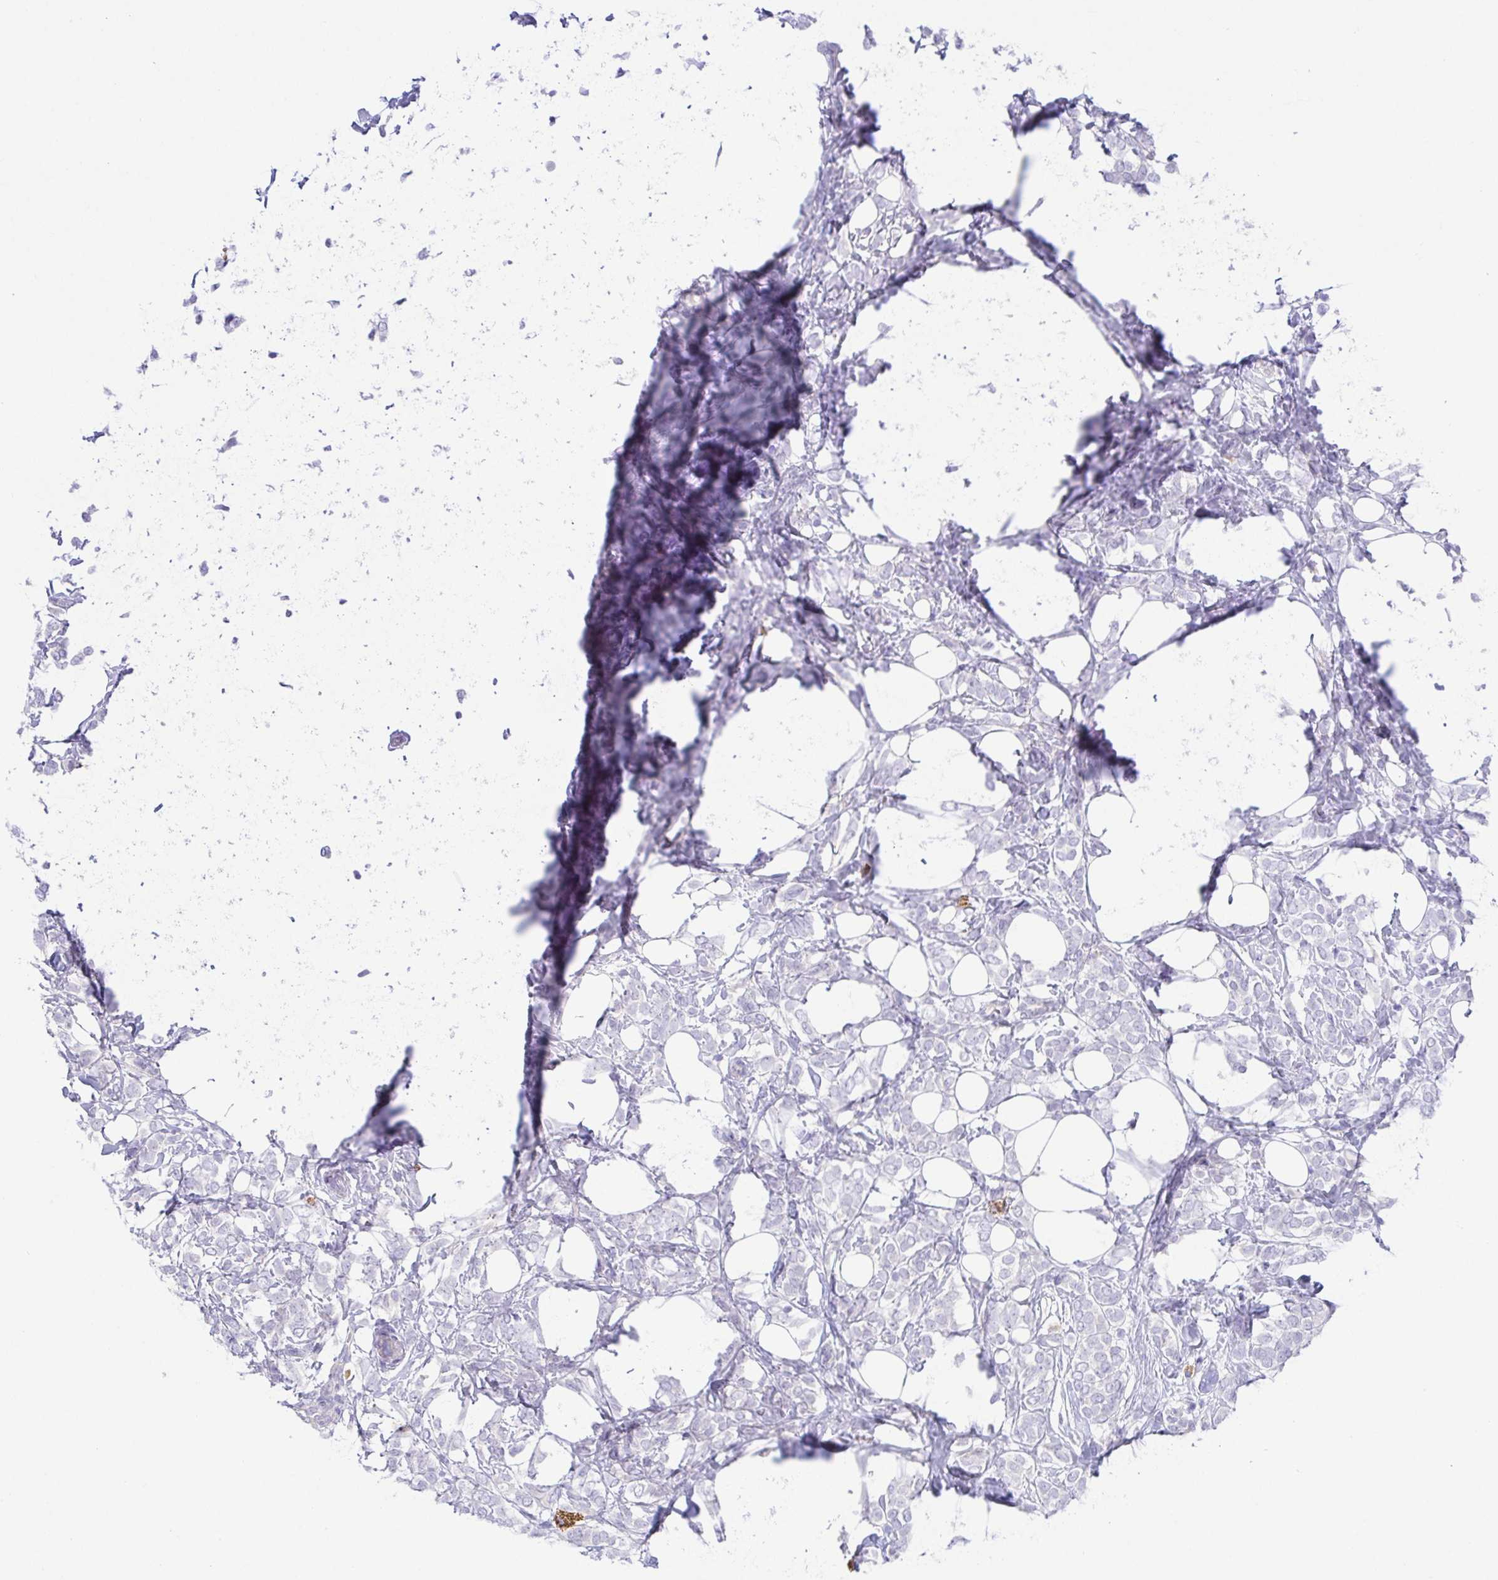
{"staining": {"intensity": "negative", "quantity": "none", "location": "none"}, "tissue": "breast cancer", "cell_type": "Tumor cells", "image_type": "cancer", "snomed": [{"axis": "morphology", "description": "Lobular carcinoma"}, {"axis": "topography", "description": "Breast"}], "caption": "DAB (3,3'-diaminobenzidine) immunohistochemical staining of human breast lobular carcinoma reveals no significant positivity in tumor cells.", "gene": "KRTDAP", "patient": {"sex": "female", "age": 49}}